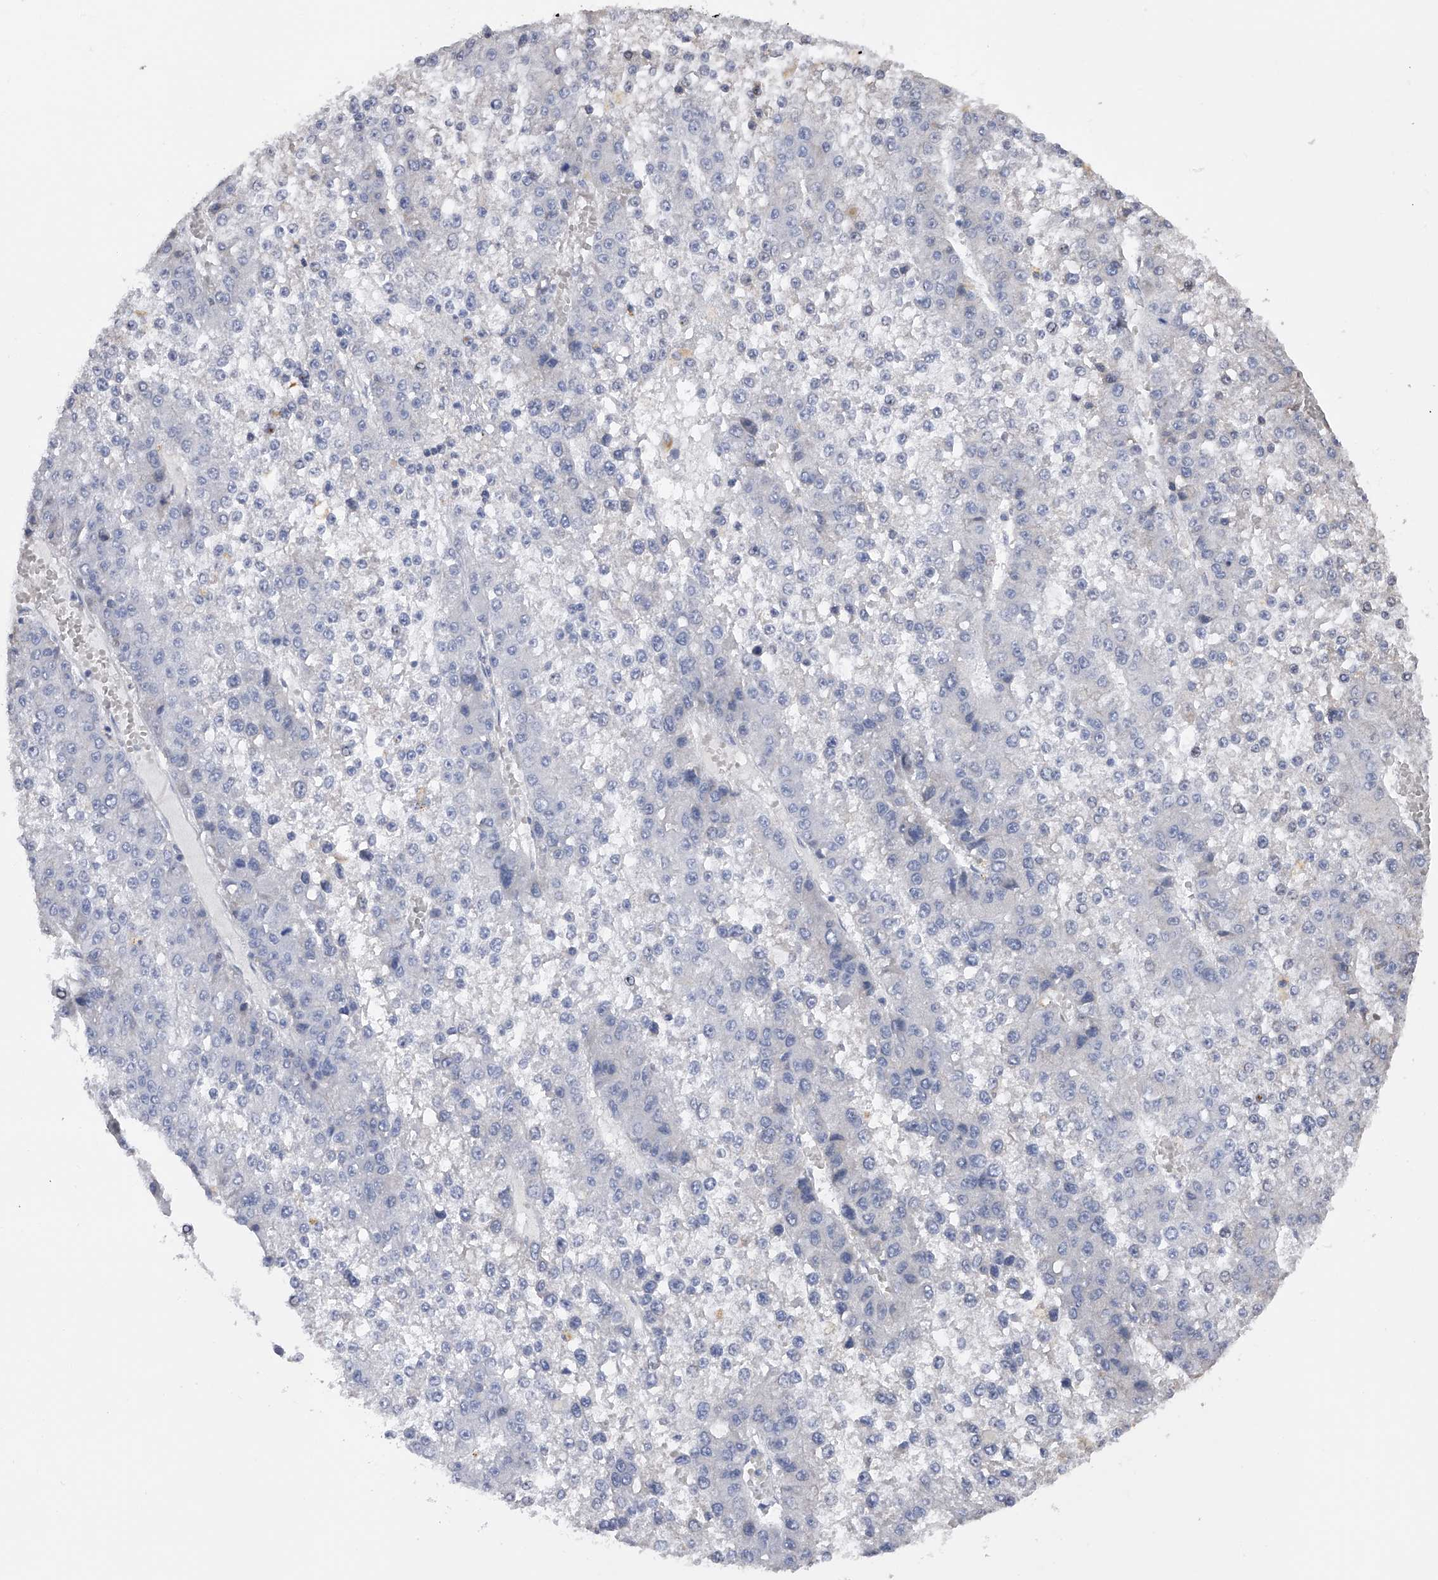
{"staining": {"intensity": "negative", "quantity": "none", "location": "none"}, "tissue": "liver cancer", "cell_type": "Tumor cells", "image_type": "cancer", "snomed": [{"axis": "morphology", "description": "Carcinoma, Hepatocellular, NOS"}, {"axis": "topography", "description": "Liver"}], "caption": "An immunohistochemistry micrograph of liver cancer is shown. There is no staining in tumor cells of liver cancer.", "gene": "RWDD2A", "patient": {"sex": "female", "age": 73}}